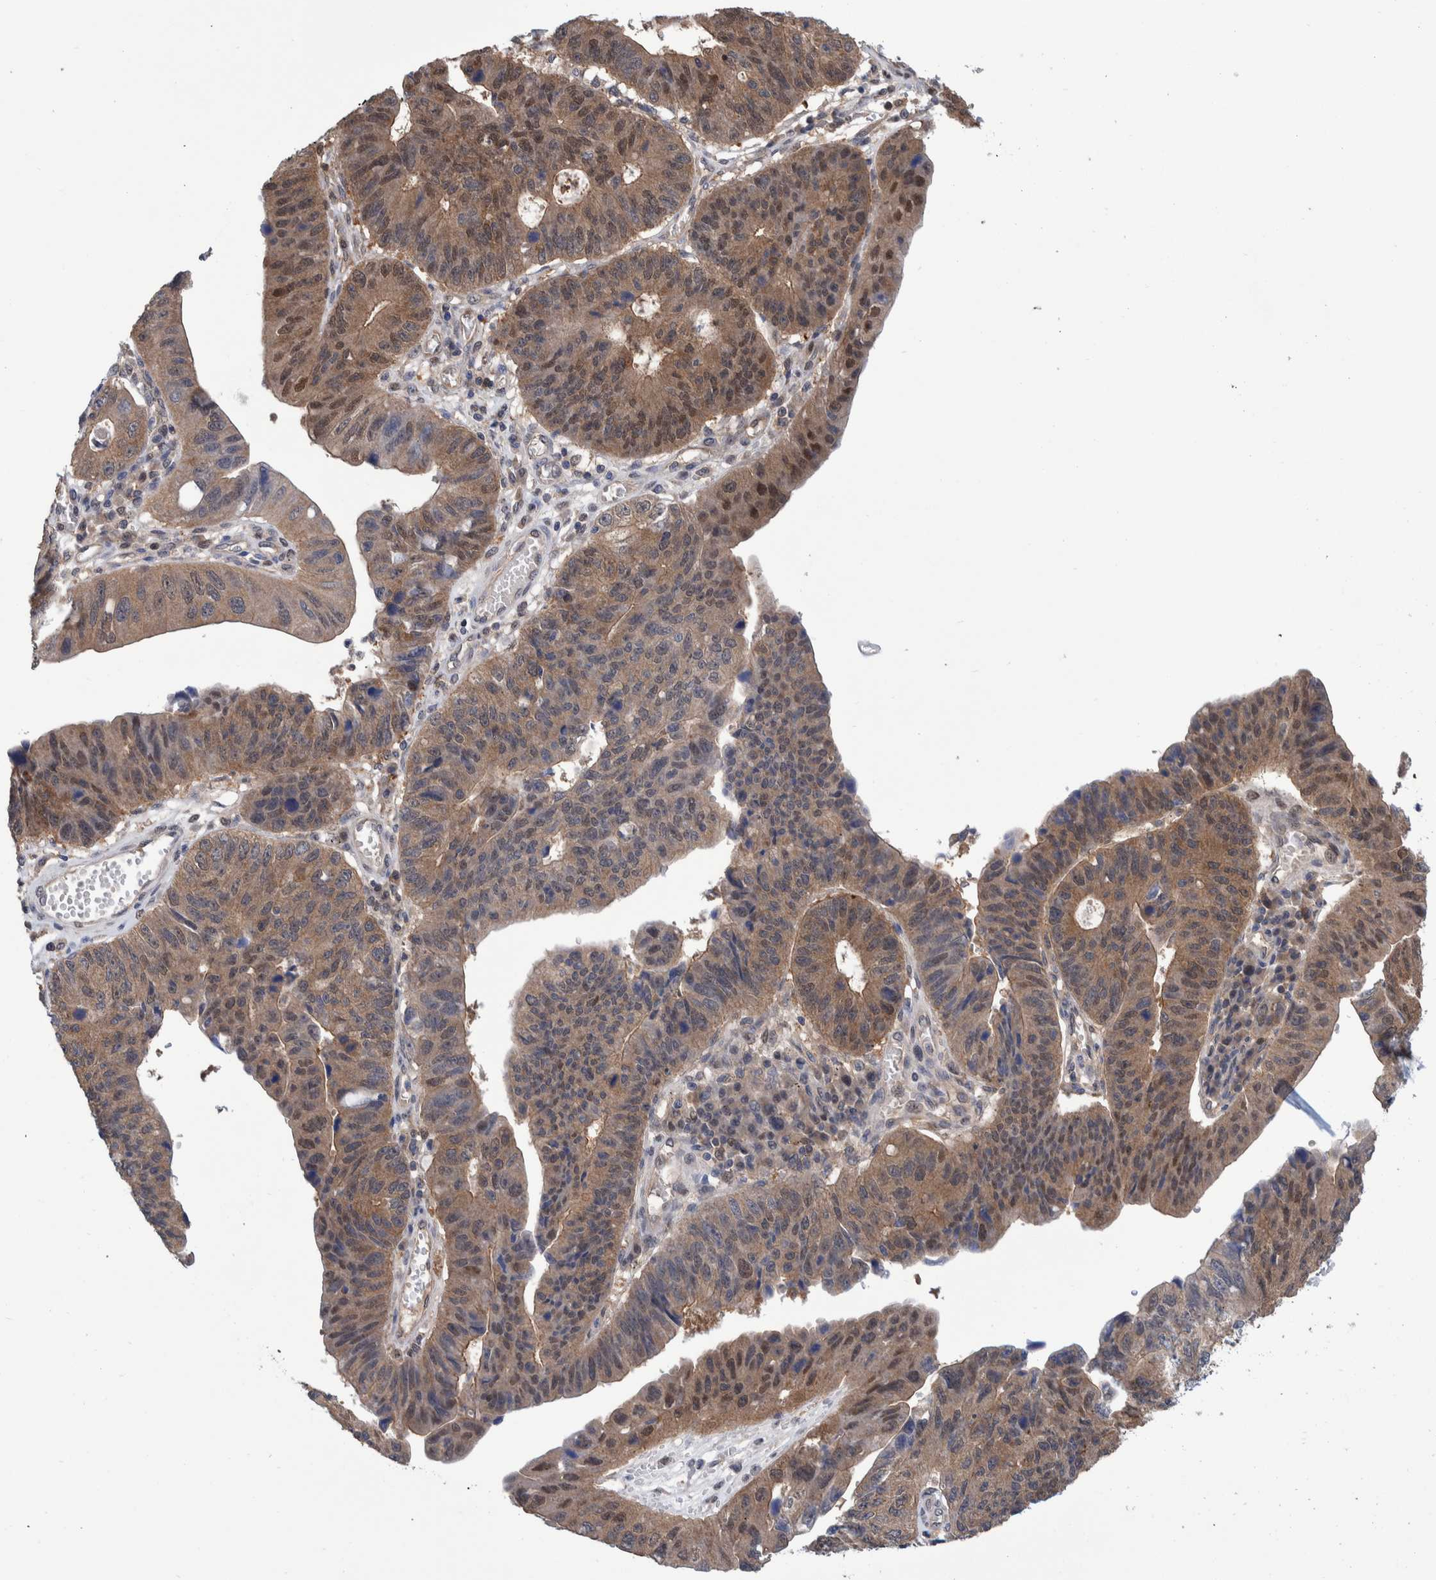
{"staining": {"intensity": "moderate", "quantity": ">75%", "location": "cytoplasmic/membranous"}, "tissue": "stomach cancer", "cell_type": "Tumor cells", "image_type": "cancer", "snomed": [{"axis": "morphology", "description": "Adenocarcinoma, NOS"}, {"axis": "topography", "description": "Stomach"}], "caption": "Moderate cytoplasmic/membranous protein positivity is present in approximately >75% of tumor cells in stomach adenocarcinoma. Nuclei are stained in blue.", "gene": "PFAS", "patient": {"sex": "male", "age": 59}}